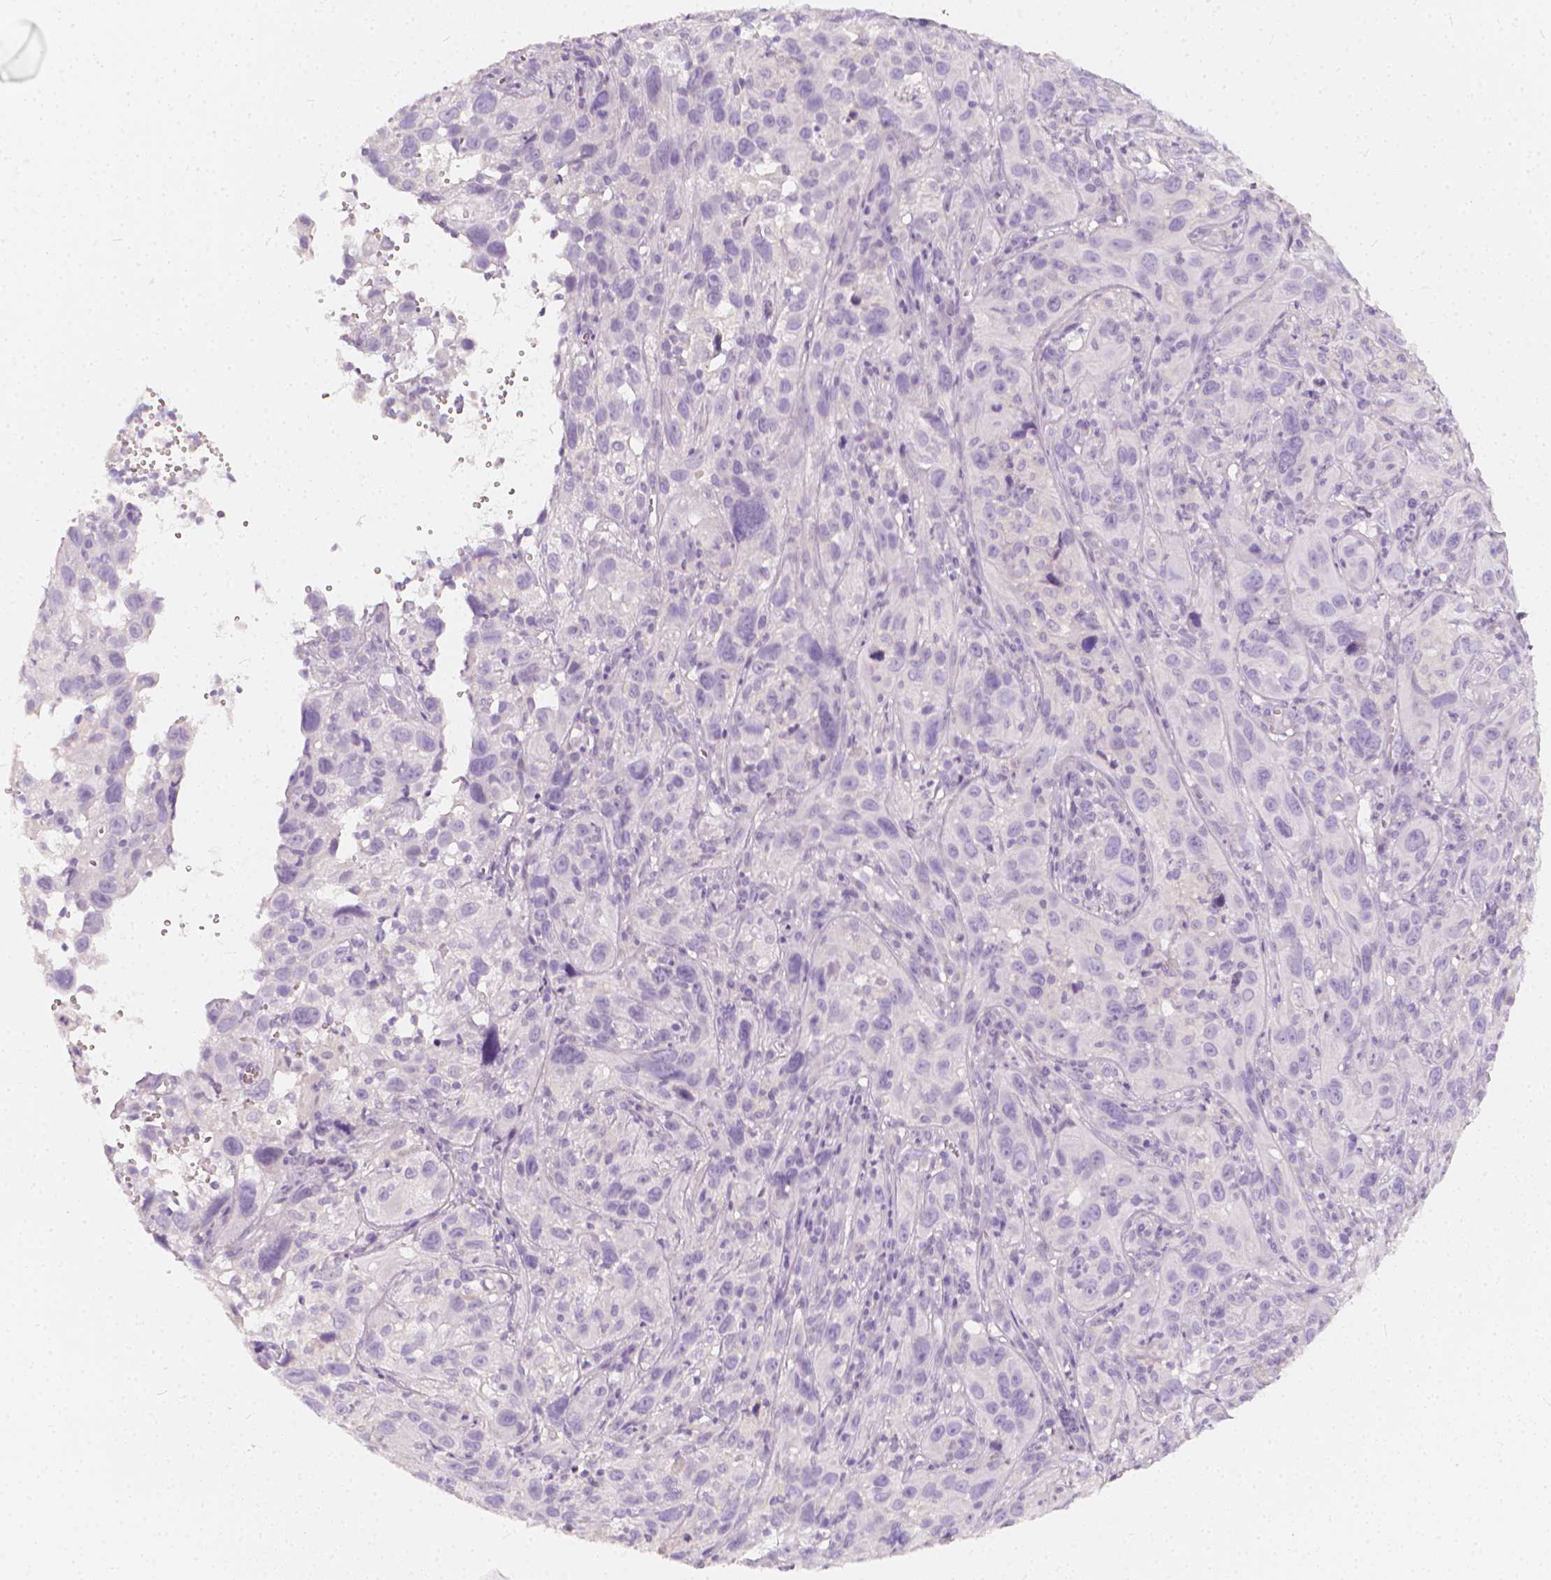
{"staining": {"intensity": "negative", "quantity": "none", "location": "none"}, "tissue": "cervical cancer", "cell_type": "Tumor cells", "image_type": "cancer", "snomed": [{"axis": "morphology", "description": "Squamous cell carcinoma, NOS"}, {"axis": "topography", "description": "Cervix"}], "caption": "The immunohistochemistry (IHC) photomicrograph has no significant positivity in tumor cells of cervical cancer tissue.", "gene": "RBFOX1", "patient": {"sex": "female", "age": 37}}